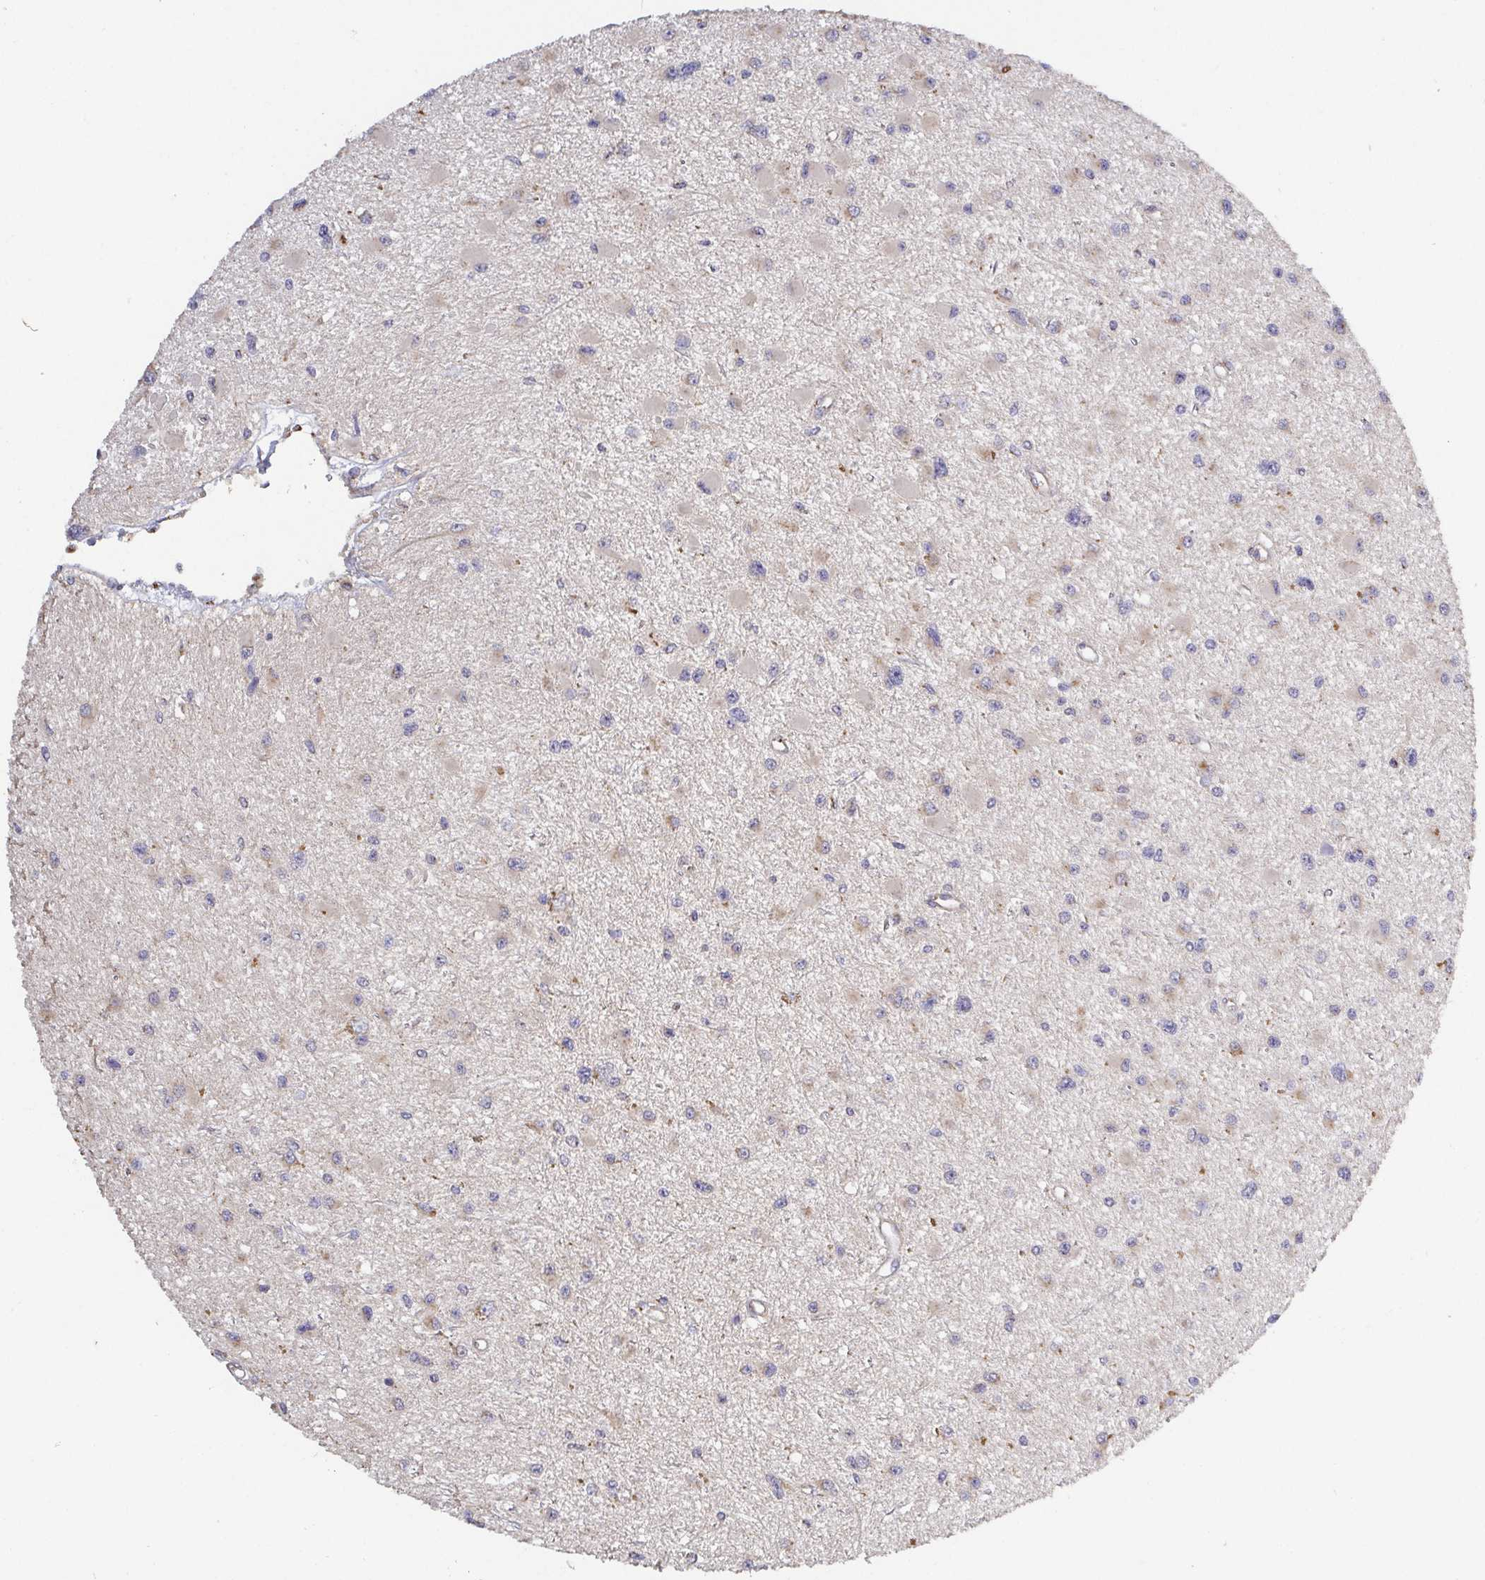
{"staining": {"intensity": "negative", "quantity": "none", "location": "none"}, "tissue": "glioma", "cell_type": "Tumor cells", "image_type": "cancer", "snomed": [{"axis": "morphology", "description": "Glioma, malignant, High grade"}, {"axis": "topography", "description": "Brain"}], "caption": "This is an immunohistochemistry image of human glioma. There is no staining in tumor cells.", "gene": "TM9SF4", "patient": {"sex": "male", "age": 54}}